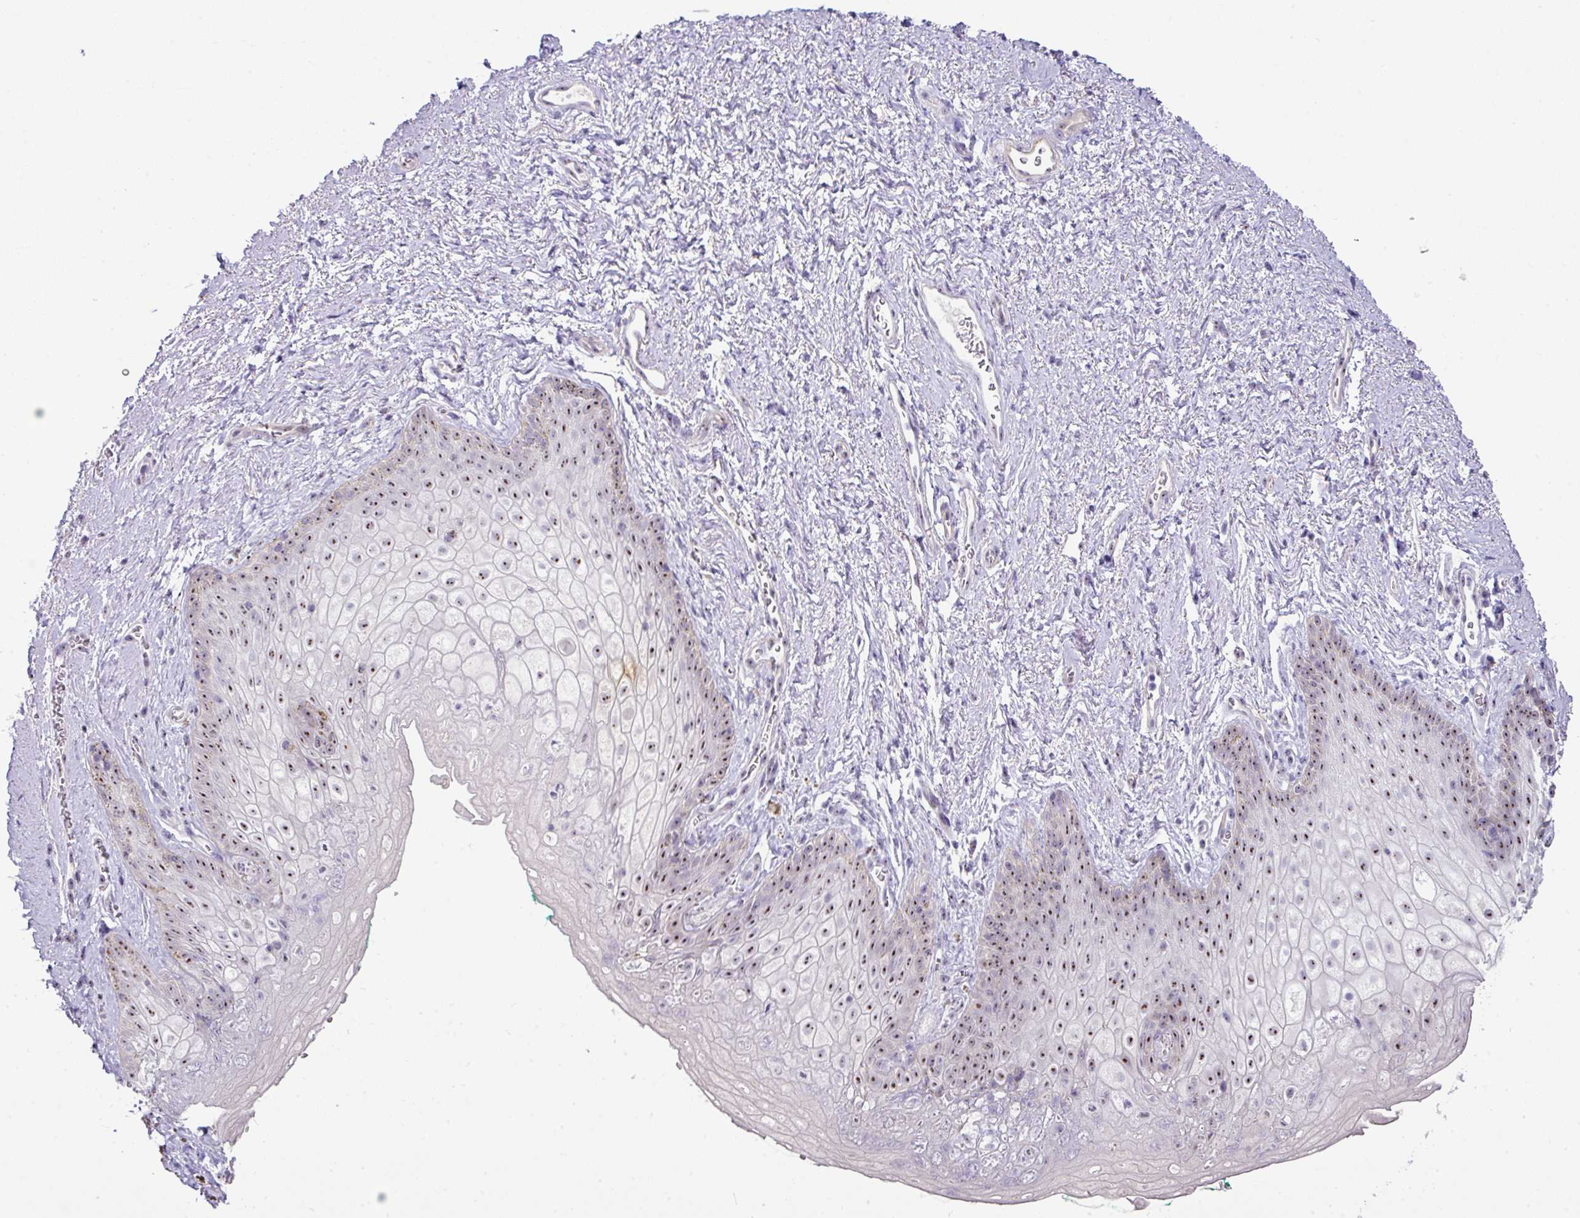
{"staining": {"intensity": "moderate", "quantity": "25%-75%", "location": "nuclear"}, "tissue": "vagina", "cell_type": "Squamous epithelial cells", "image_type": "normal", "snomed": [{"axis": "morphology", "description": "Normal tissue, NOS"}, {"axis": "topography", "description": "Vulva"}, {"axis": "topography", "description": "Vagina"}, {"axis": "topography", "description": "Peripheral nerve tissue"}], "caption": "IHC (DAB (3,3'-diaminobenzidine)) staining of unremarkable vagina displays moderate nuclear protein positivity in about 25%-75% of squamous epithelial cells.", "gene": "GCG", "patient": {"sex": "female", "age": 66}}